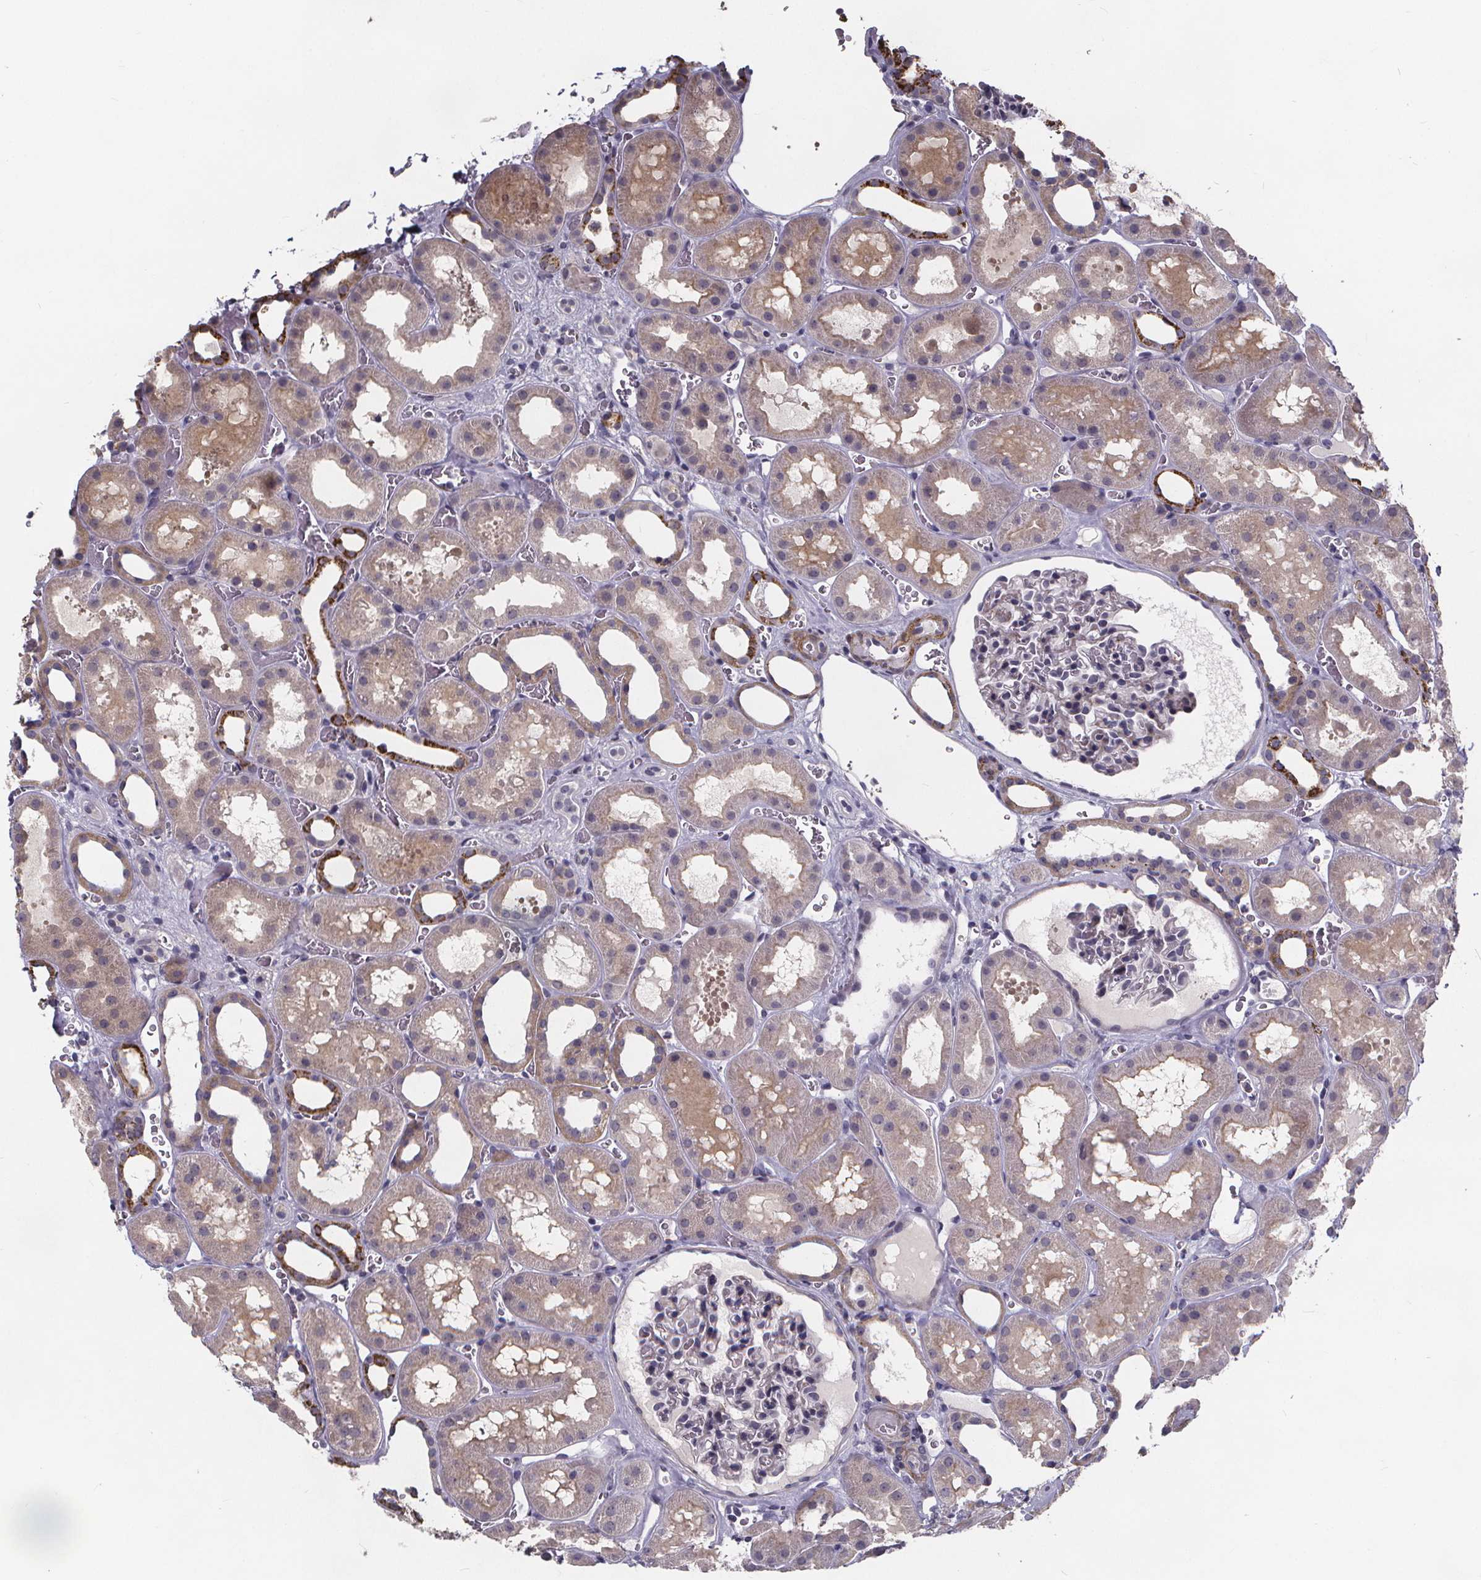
{"staining": {"intensity": "negative", "quantity": "none", "location": "none"}, "tissue": "kidney", "cell_type": "Cells in glomeruli", "image_type": "normal", "snomed": [{"axis": "morphology", "description": "Normal tissue, NOS"}, {"axis": "topography", "description": "Kidney"}], "caption": "This histopathology image is of unremarkable kidney stained with immunohistochemistry (IHC) to label a protein in brown with the nuclei are counter-stained blue. There is no positivity in cells in glomeruli. (DAB (3,3'-diaminobenzidine) immunohistochemistry, high magnification).", "gene": "FBXW2", "patient": {"sex": "female", "age": 41}}